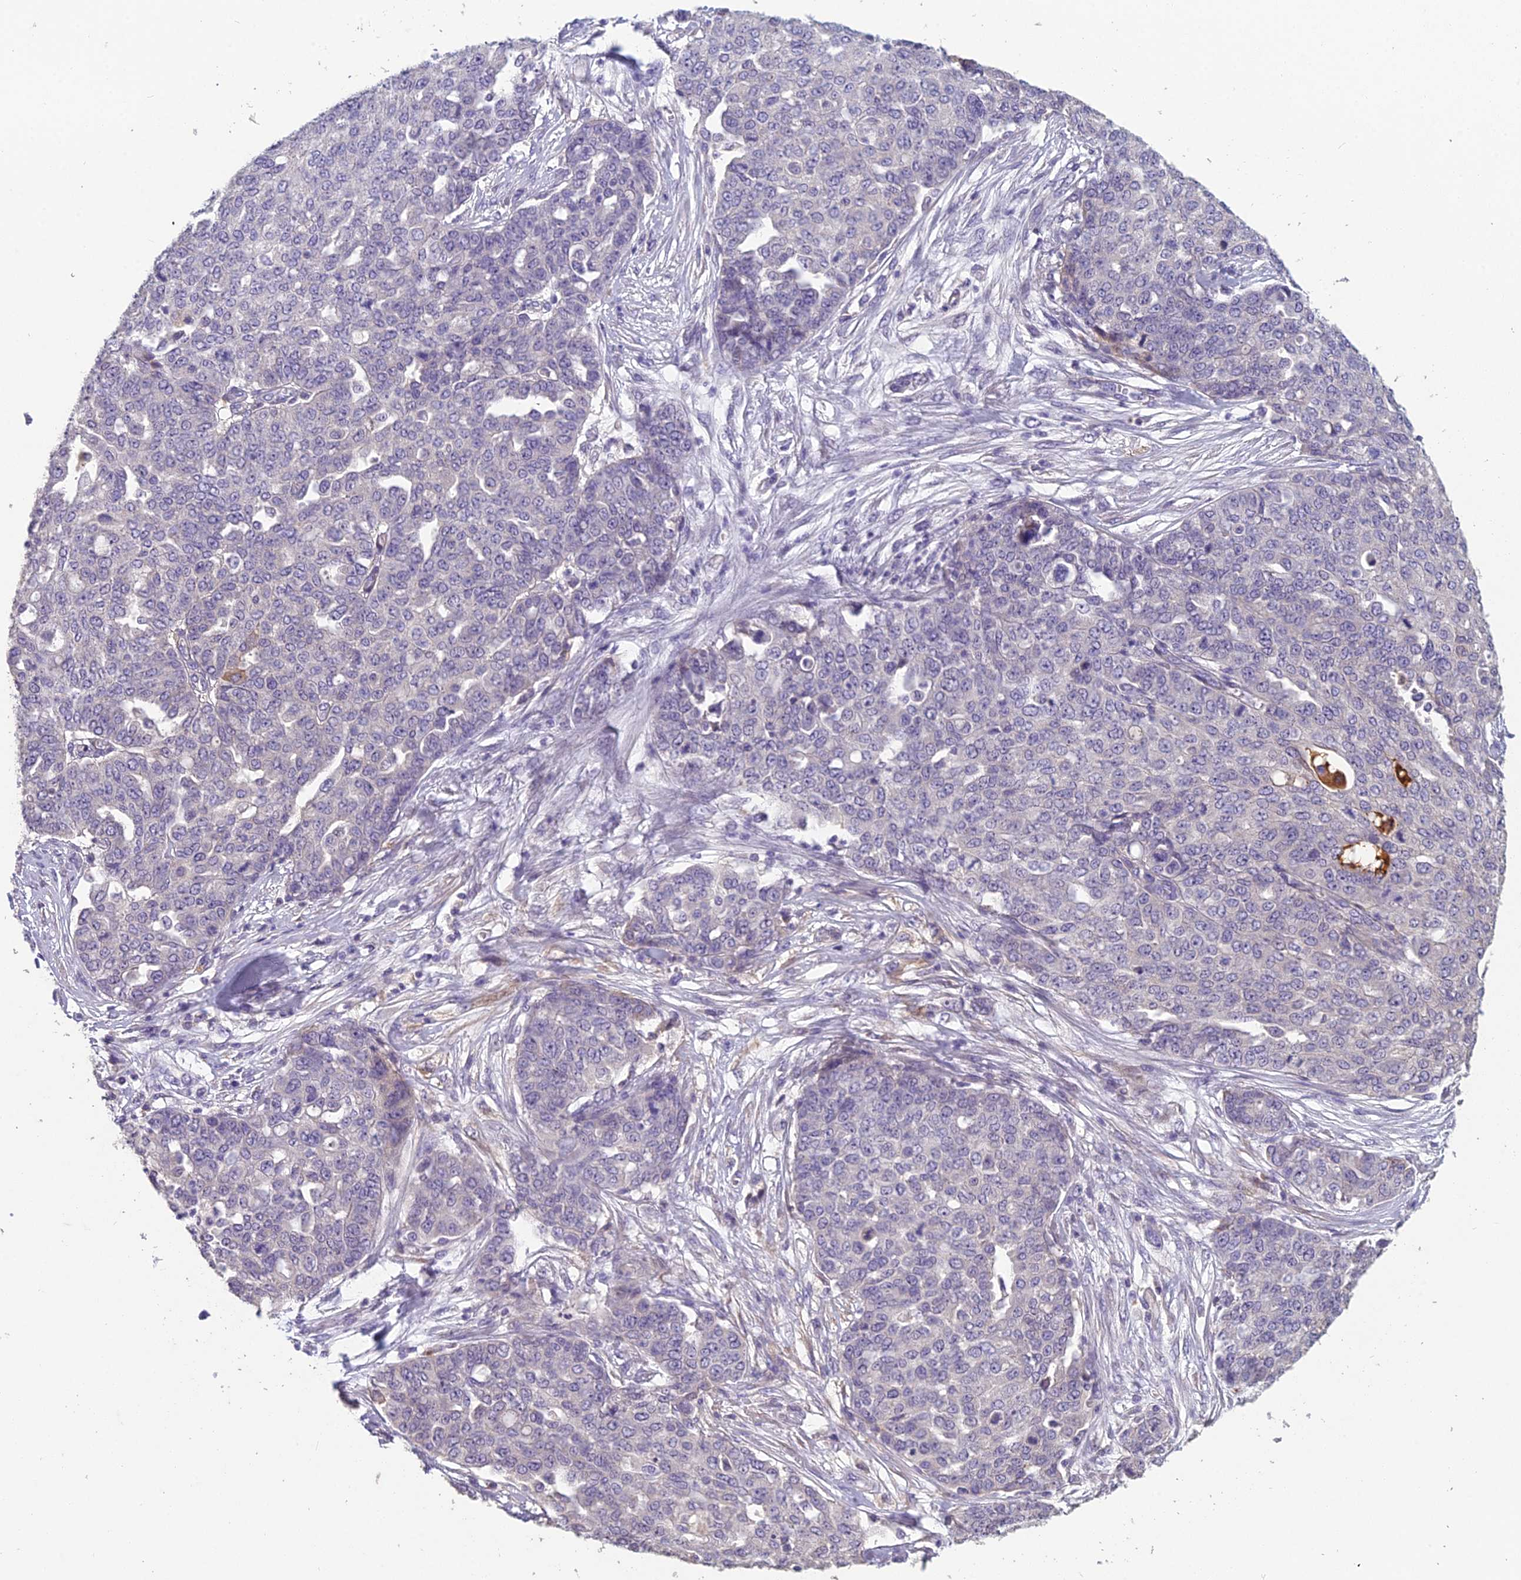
{"staining": {"intensity": "negative", "quantity": "none", "location": "none"}, "tissue": "ovarian cancer", "cell_type": "Tumor cells", "image_type": "cancer", "snomed": [{"axis": "morphology", "description": "Cystadenocarcinoma, serous, NOS"}, {"axis": "topography", "description": "Soft tissue"}, {"axis": "topography", "description": "Ovary"}], "caption": "The image exhibits no significant positivity in tumor cells of ovarian serous cystadenocarcinoma.", "gene": "CEACAM16", "patient": {"sex": "female", "age": 57}}